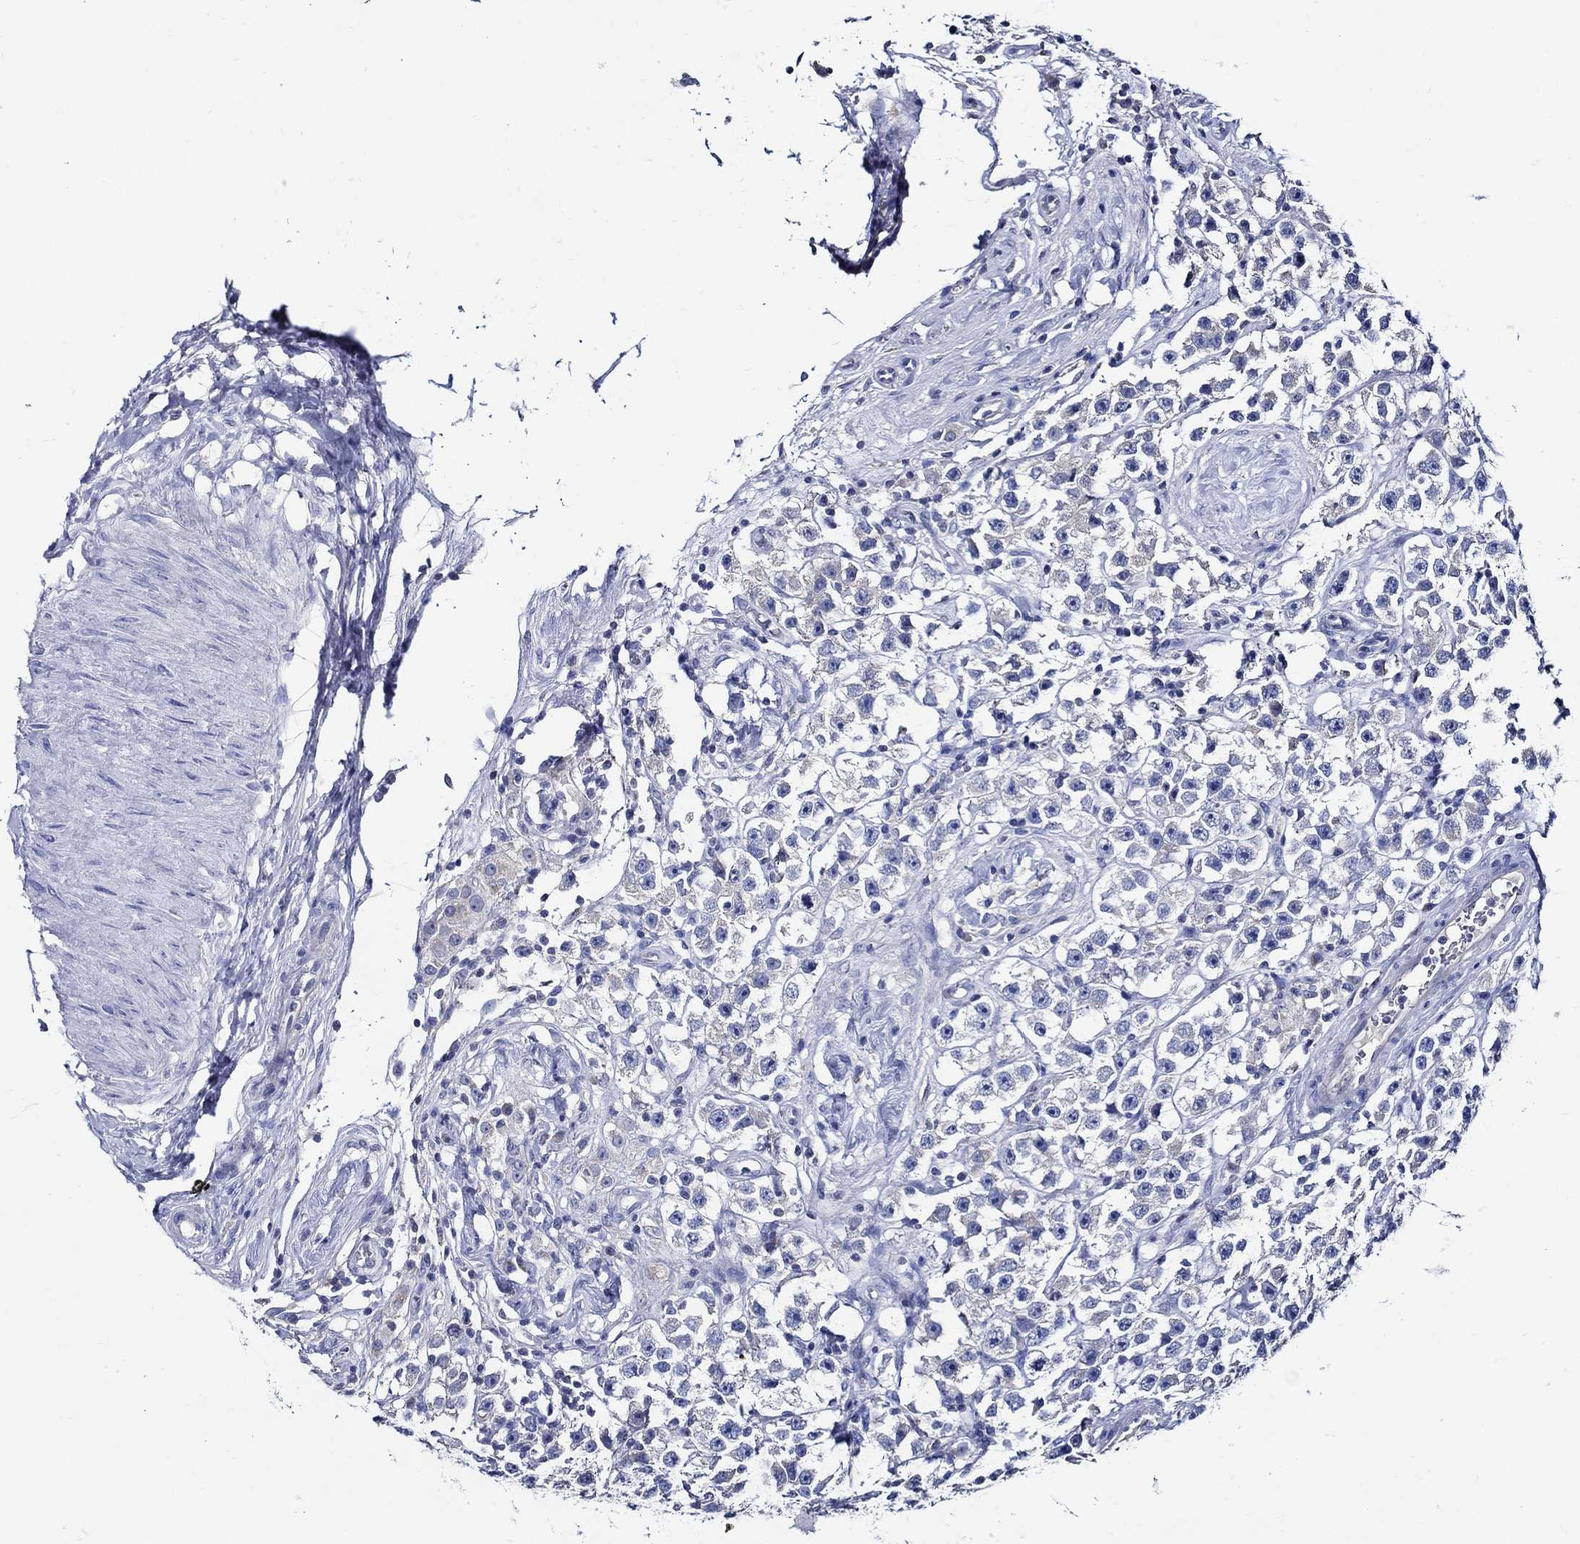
{"staining": {"intensity": "negative", "quantity": "none", "location": "none"}, "tissue": "testis cancer", "cell_type": "Tumor cells", "image_type": "cancer", "snomed": [{"axis": "morphology", "description": "Seminoma, NOS"}, {"axis": "topography", "description": "Testis"}], "caption": "Histopathology image shows no protein expression in tumor cells of seminoma (testis) tissue.", "gene": "SKOR1", "patient": {"sex": "male", "age": 45}}